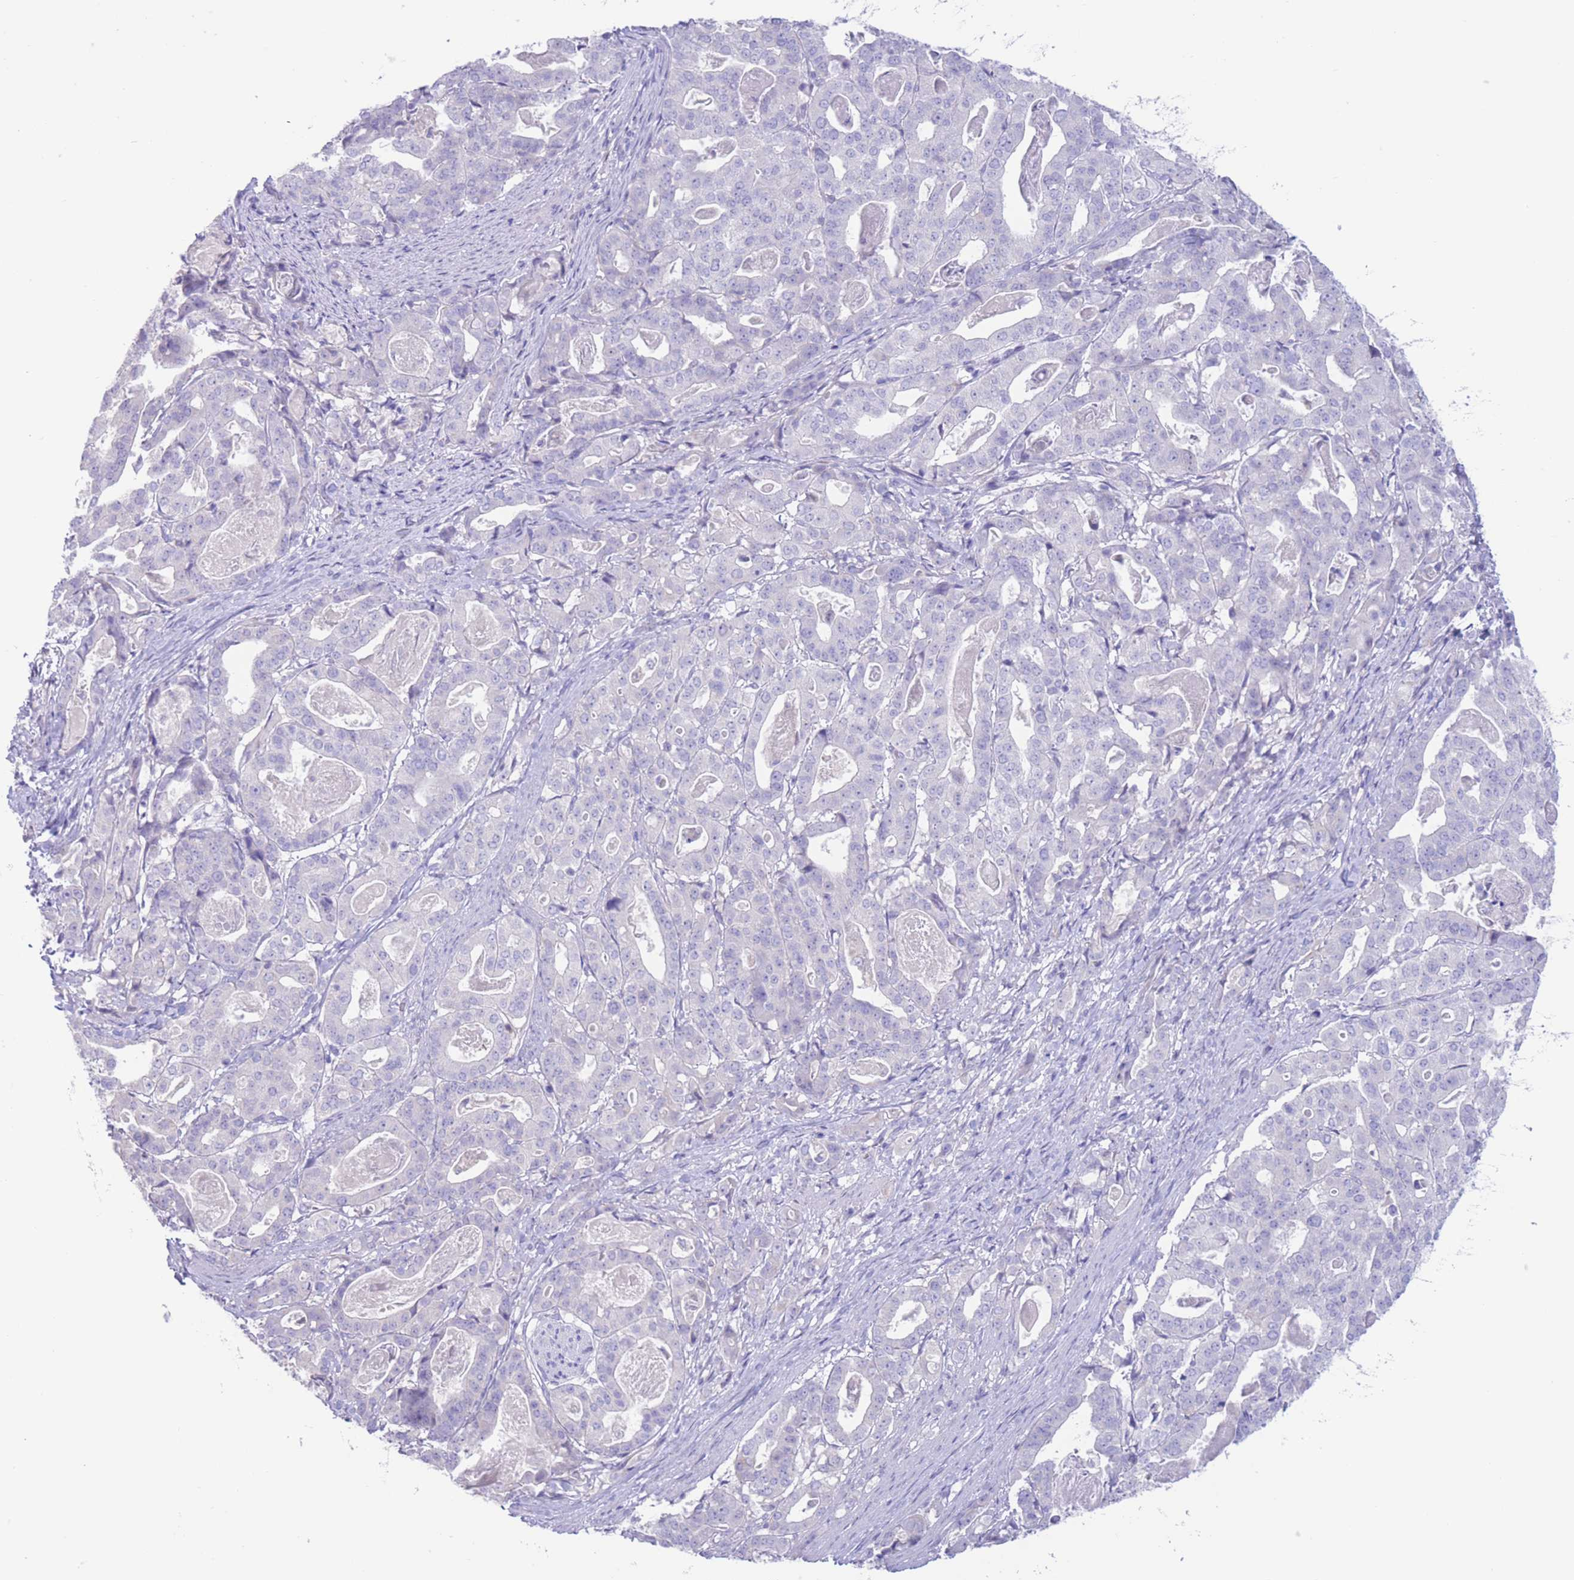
{"staining": {"intensity": "negative", "quantity": "none", "location": "none"}, "tissue": "stomach cancer", "cell_type": "Tumor cells", "image_type": "cancer", "snomed": [{"axis": "morphology", "description": "Adenocarcinoma, NOS"}, {"axis": "topography", "description": "Stomach"}], "caption": "Stomach cancer was stained to show a protein in brown. There is no significant expression in tumor cells.", "gene": "FAH", "patient": {"sex": "male", "age": 48}}